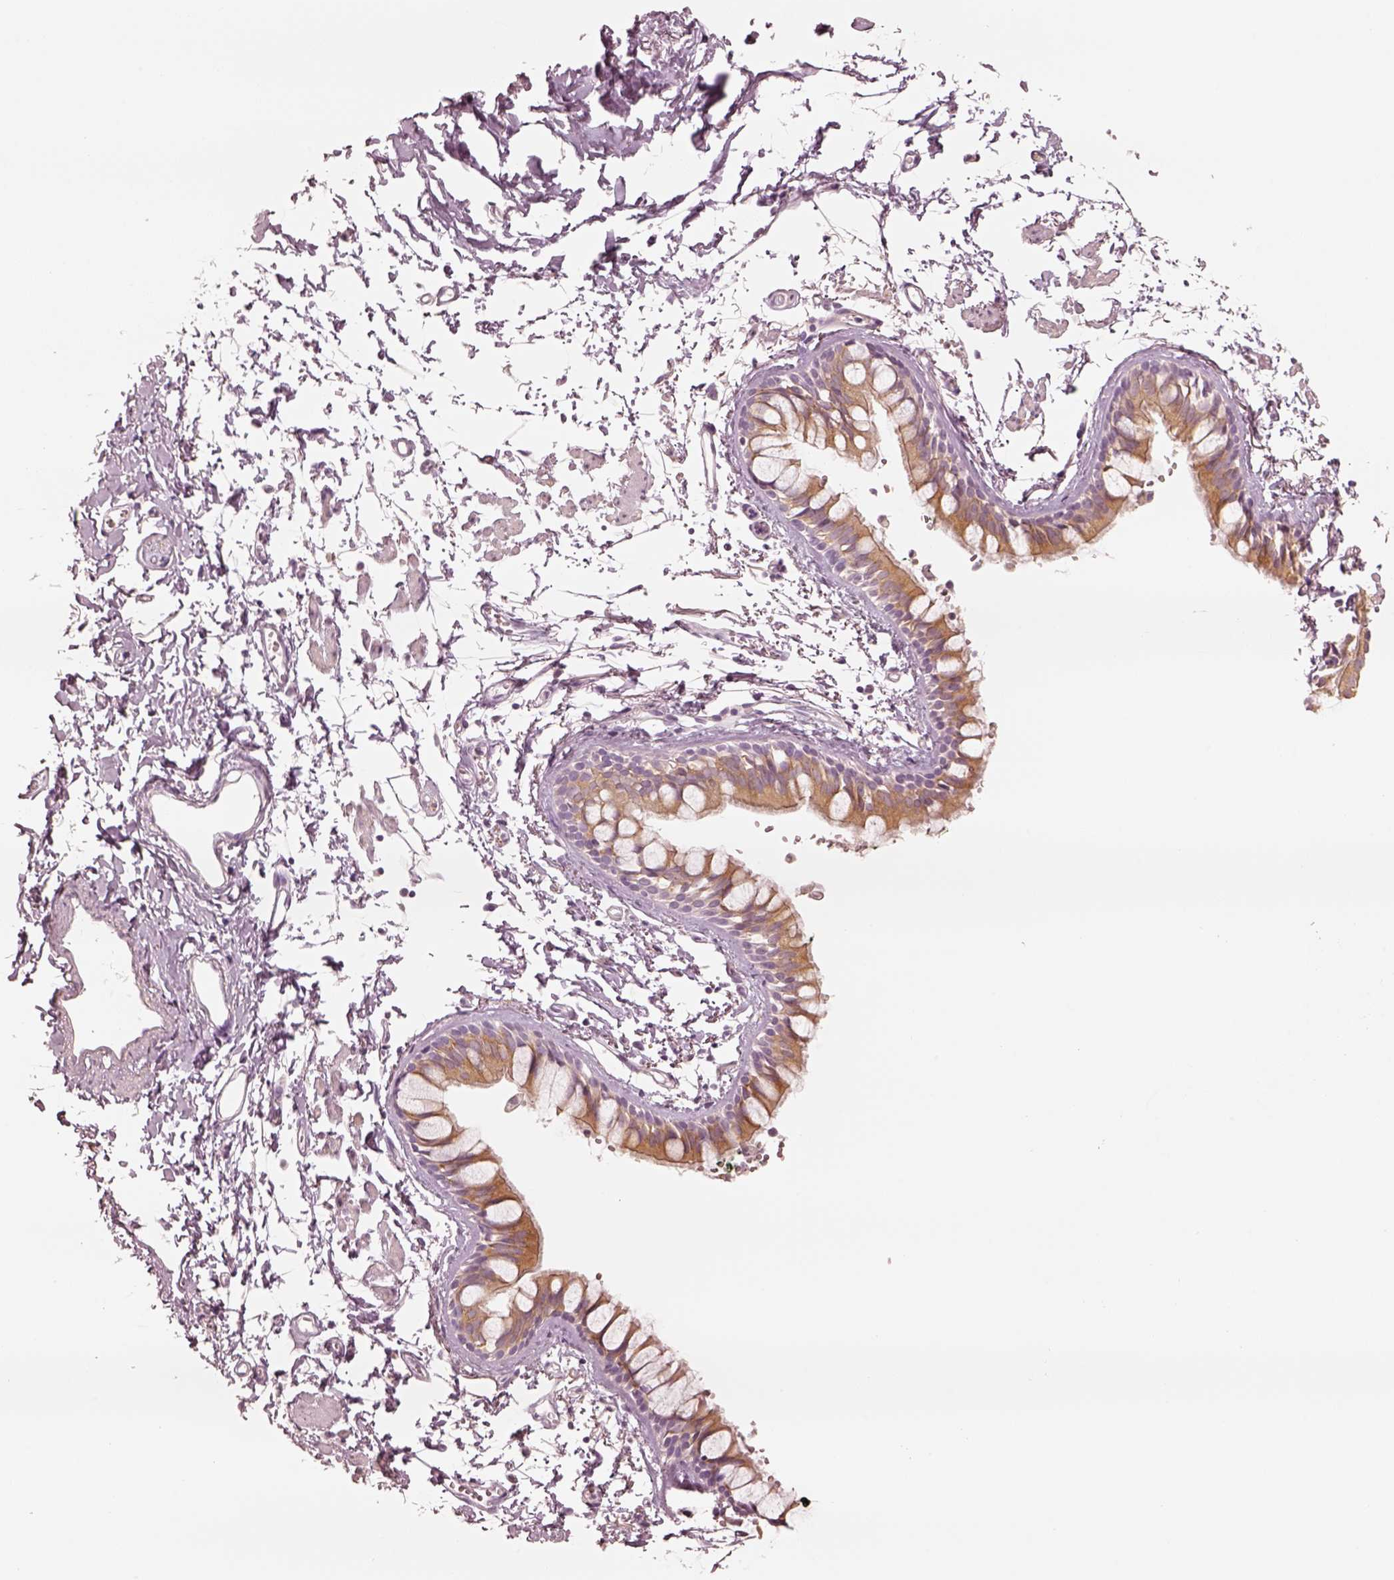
{"staining": {"intensity": "moderate", "quantity": ">75%", "location": "cytoplasmic/membranous"}, "tissue": "bronchus", "cell_type": "Respiratory epithelial cells", "image_type": "normal", "snomed": [{"axis": "morphology", "description": "Normal tissue, NOS"}, {"axis": "topography", "description": "Cartilage tissue"}, {"axis": "topography", "description": "Bronchus"}], "caption": "Normal bronchus reveals moderate cytoplasmic/membranous staining in approximately >75% of respiratory epithelial cells, visualized by immunohistochemistry.", "gene": "DNAAF9", "patient": {"sex": "female", "age": 59}}